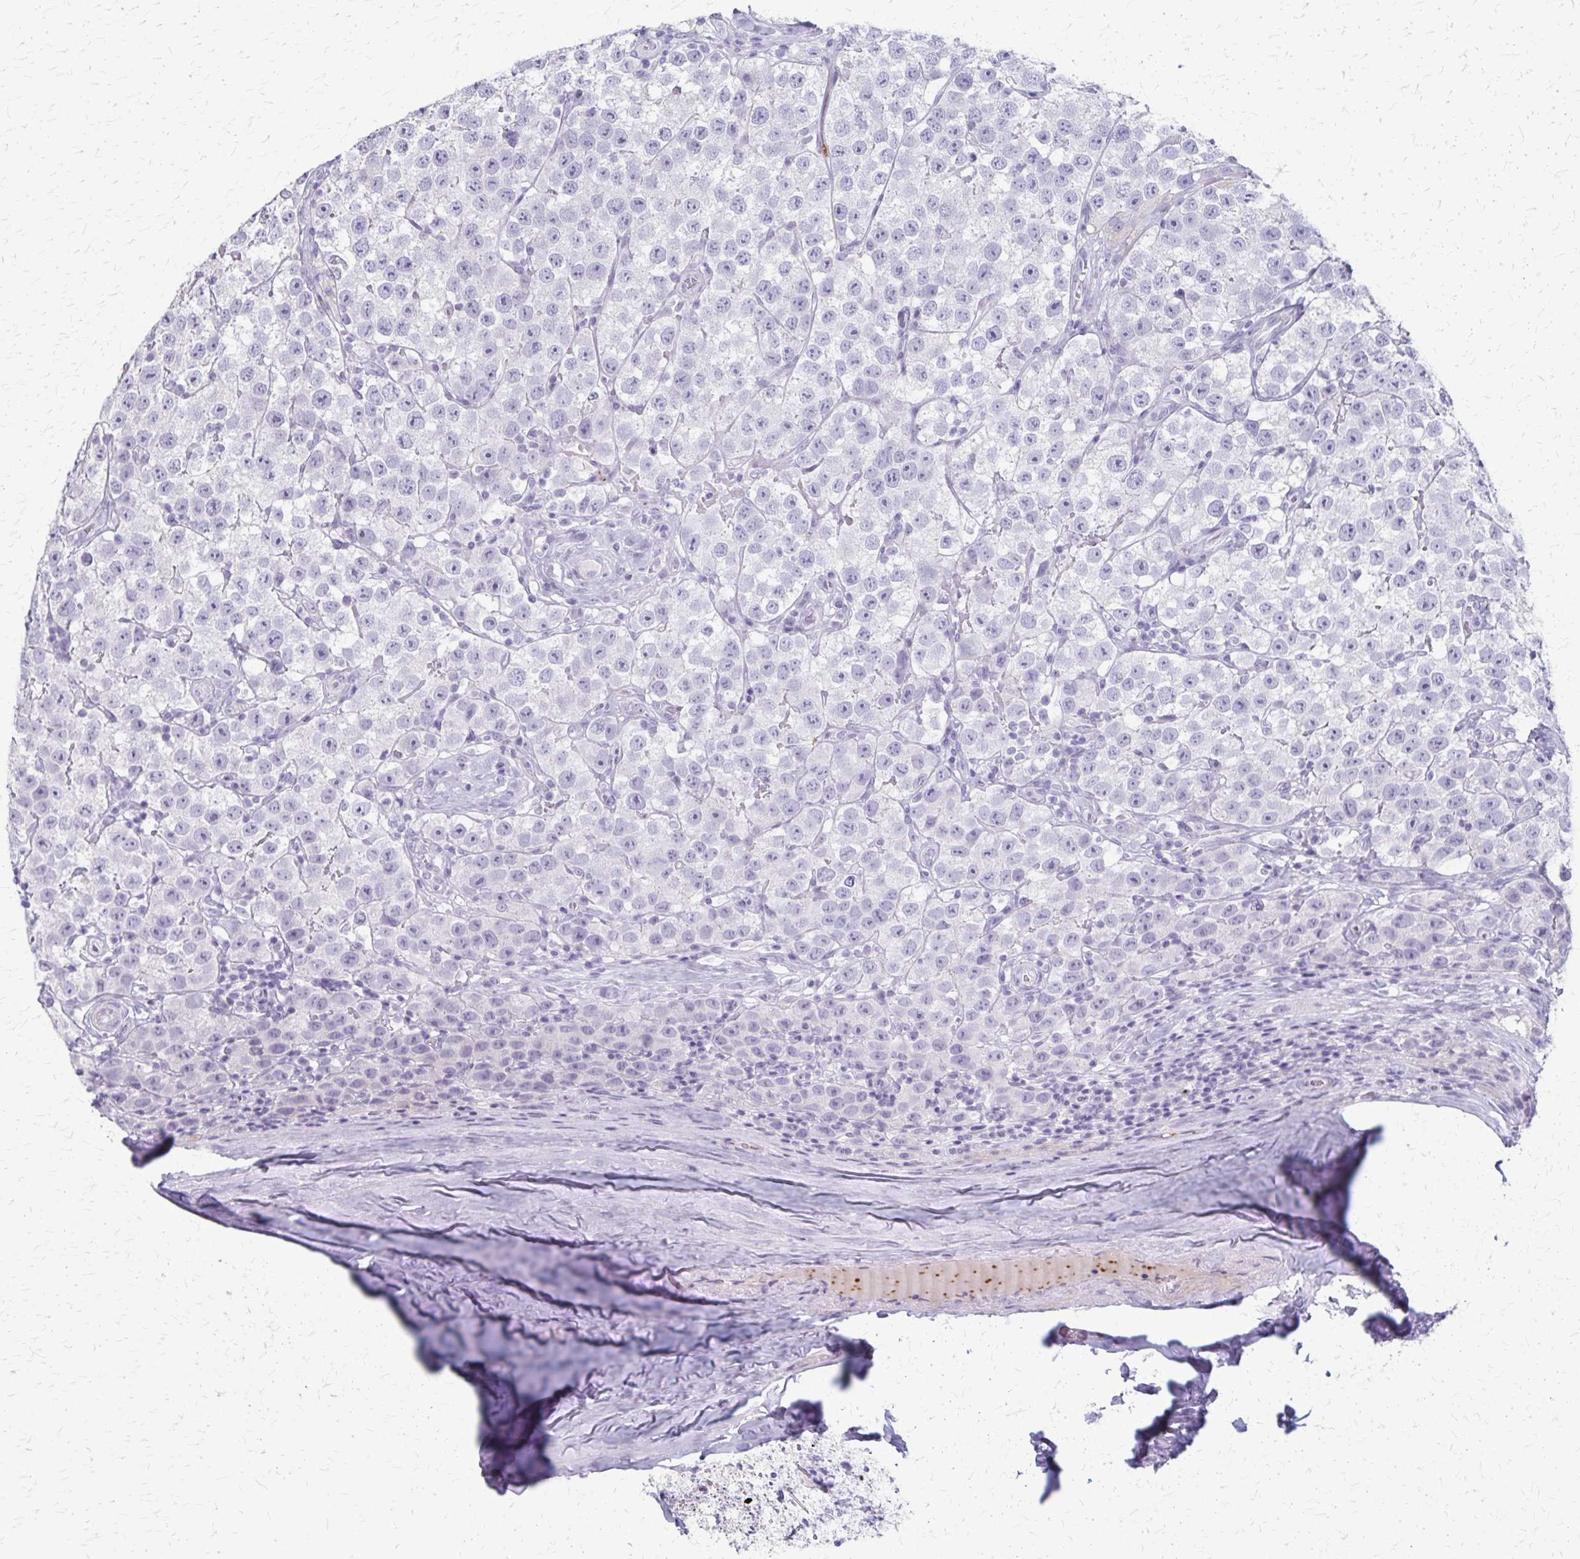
{"staining": {"intensity": "negative", "quantity": "none", "location": "none"}, "tissue": "testis cancer", "cell_type": "Tumor cells", "image_type": "cancer", "snomed": [{"axis": "morphology", "description": "Seminoma, NOS"}, {"axis": "topography", "description": "Testis"}], "caption": "This is an IHC image of testis cancer (seminoma). There is no expression in tumor cells.", "gene": "RASL10B", "patient": {"sex": "male", "age": 34}}